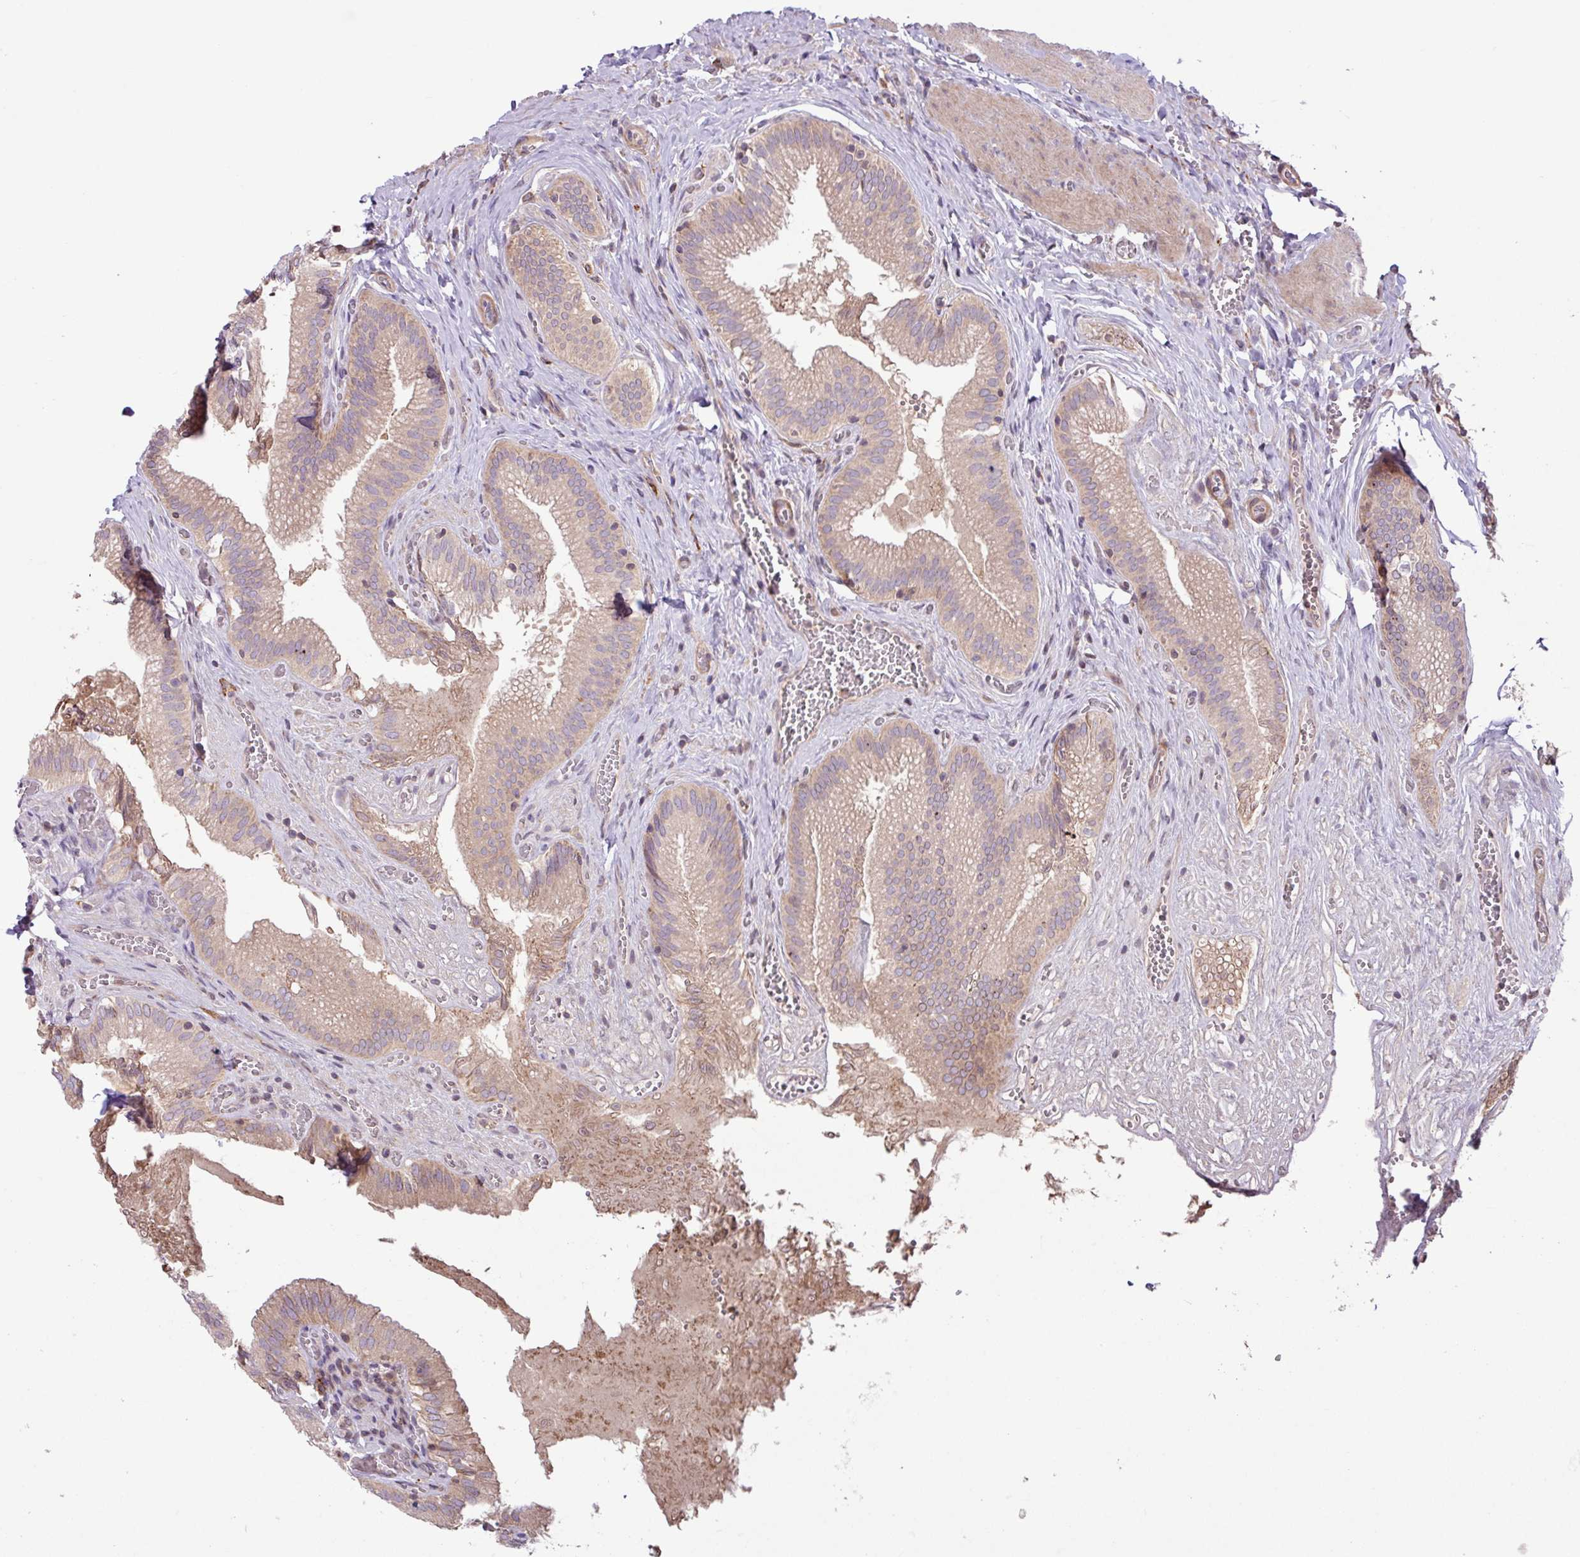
{"staining": {"intensity": "moderate", "quantity": "25%-75%", "location": "cytoplasmic/membranous"}, "tissue": "gallbladder", "cell_type": "Glandular cells", "image_type": "normal", "snomed": [{"axis": "morphology", "description": "Normal tissue, NOS"}, {"axis": "topography", "description": "Gallbladder"}, {"axis": "topography", "description": "Peripheral nerve tissue"}], "caption": "A medium amount of moderate cytoplasmic/membranous expression is appreciated in approximately 25%-75% of glandular cells in normal gallbladder. Using DAB (brown) and hematoxylin (blue) stains, captured at high magnification using brightfield microscopy.", "gene": "ARHGEF25", "patient": {"sex": "male", "age": 17}}